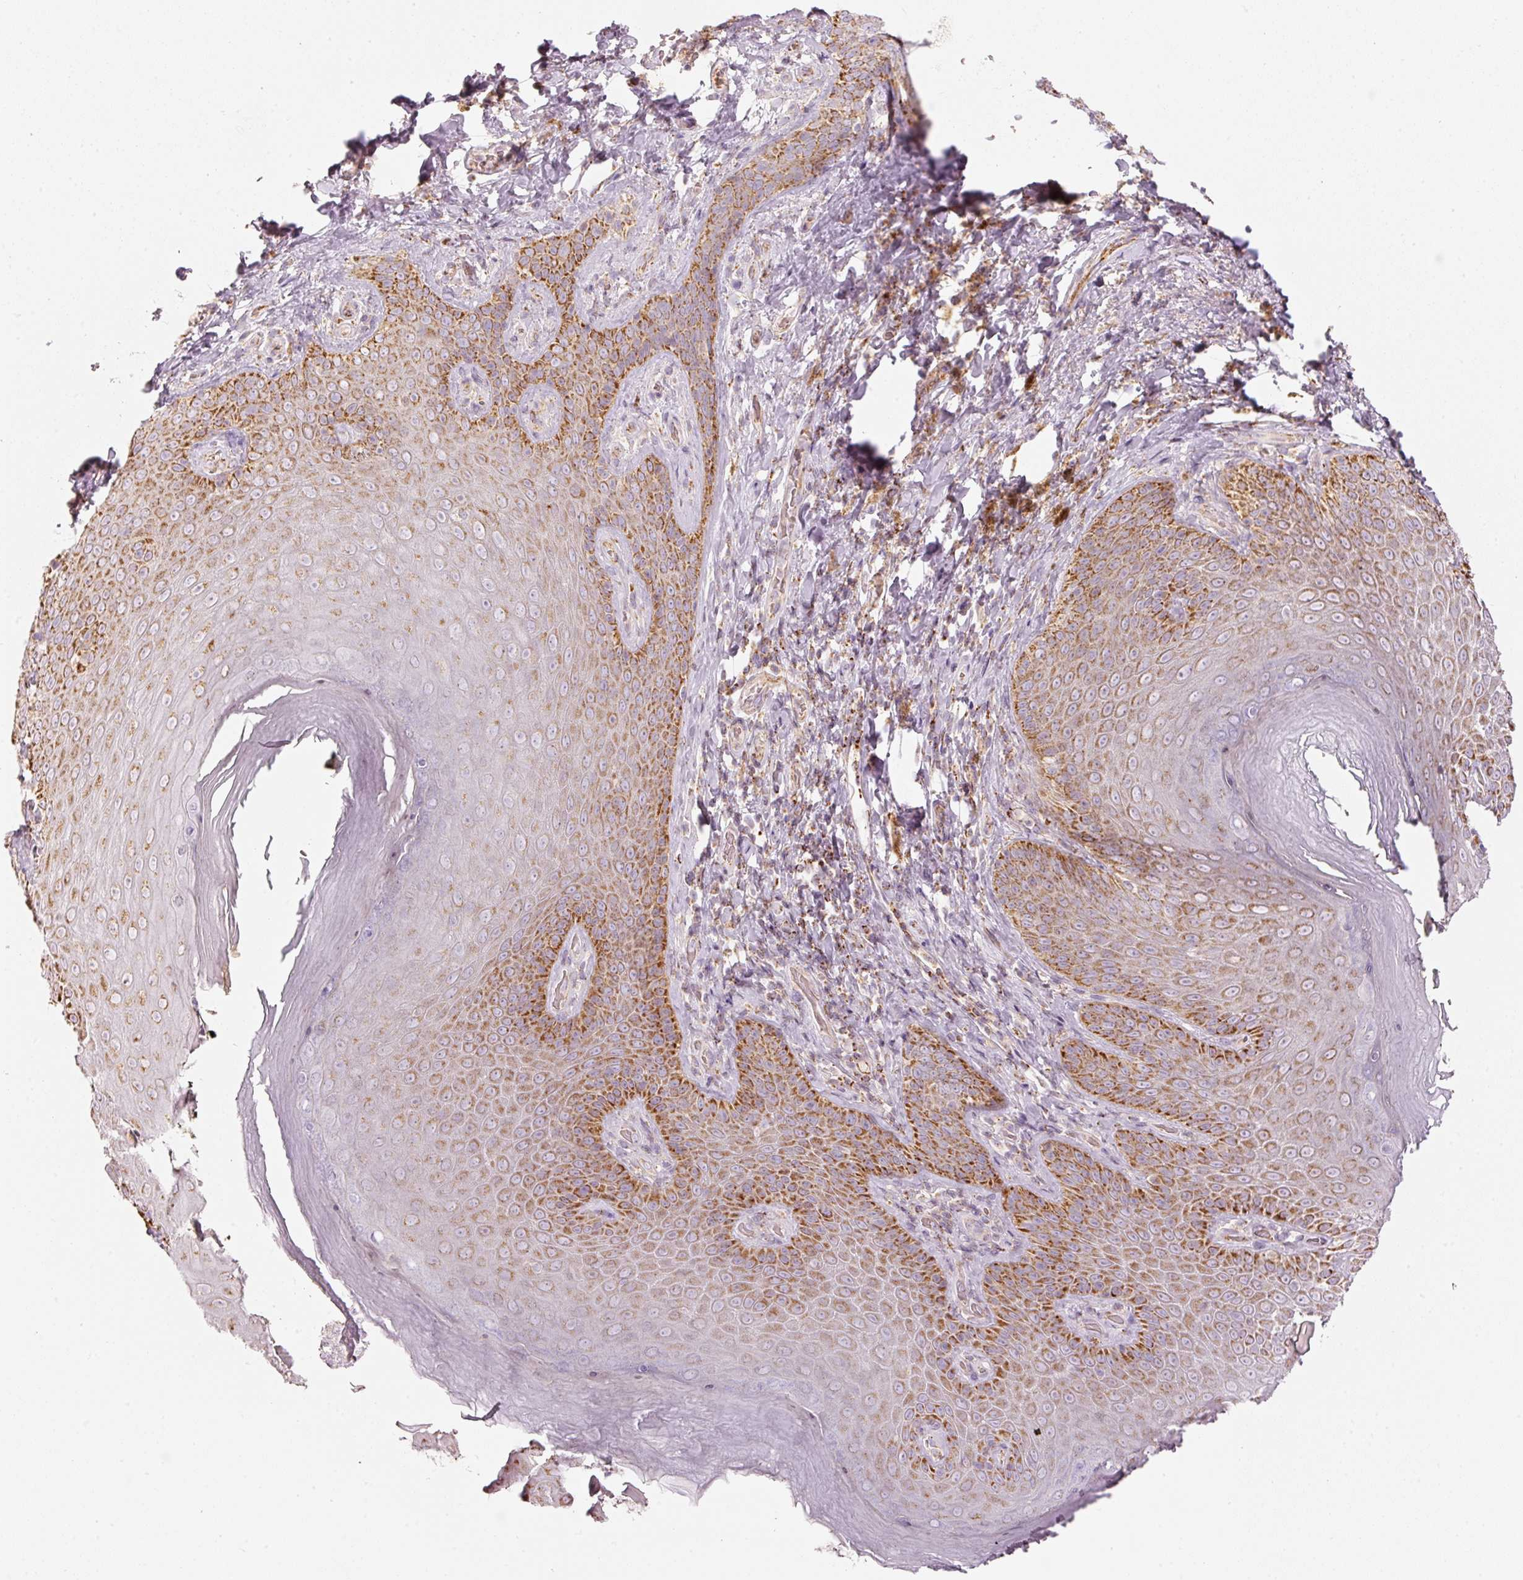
{"staining": {"intensity": "strong", "quantity": "25%-75%", "location": "cytoplasmic/membranous"}, "tissue": "skin", "cell_type": "Epidermal cells", "image_type": "normal", "snomed": [{"axis": "morphology", "description": "Normal tissue, NOS"}, {"axis": "topography", "description": "Anal"}, {"axis": "topography", "description": "Peripheral nerve tissue"}], "caption": "Immunohistochemistry (IHC) (DAB) staining of unremarkable skin exhibits strong cytoplasmic/membranous protein staining in approximately 25%-75% of epidermal cells. The protein of interest is shown in brown color, while the nuclei are stained blue.", "gene": "C17orf98", "patient": {"sex": "male", "age": 53}}